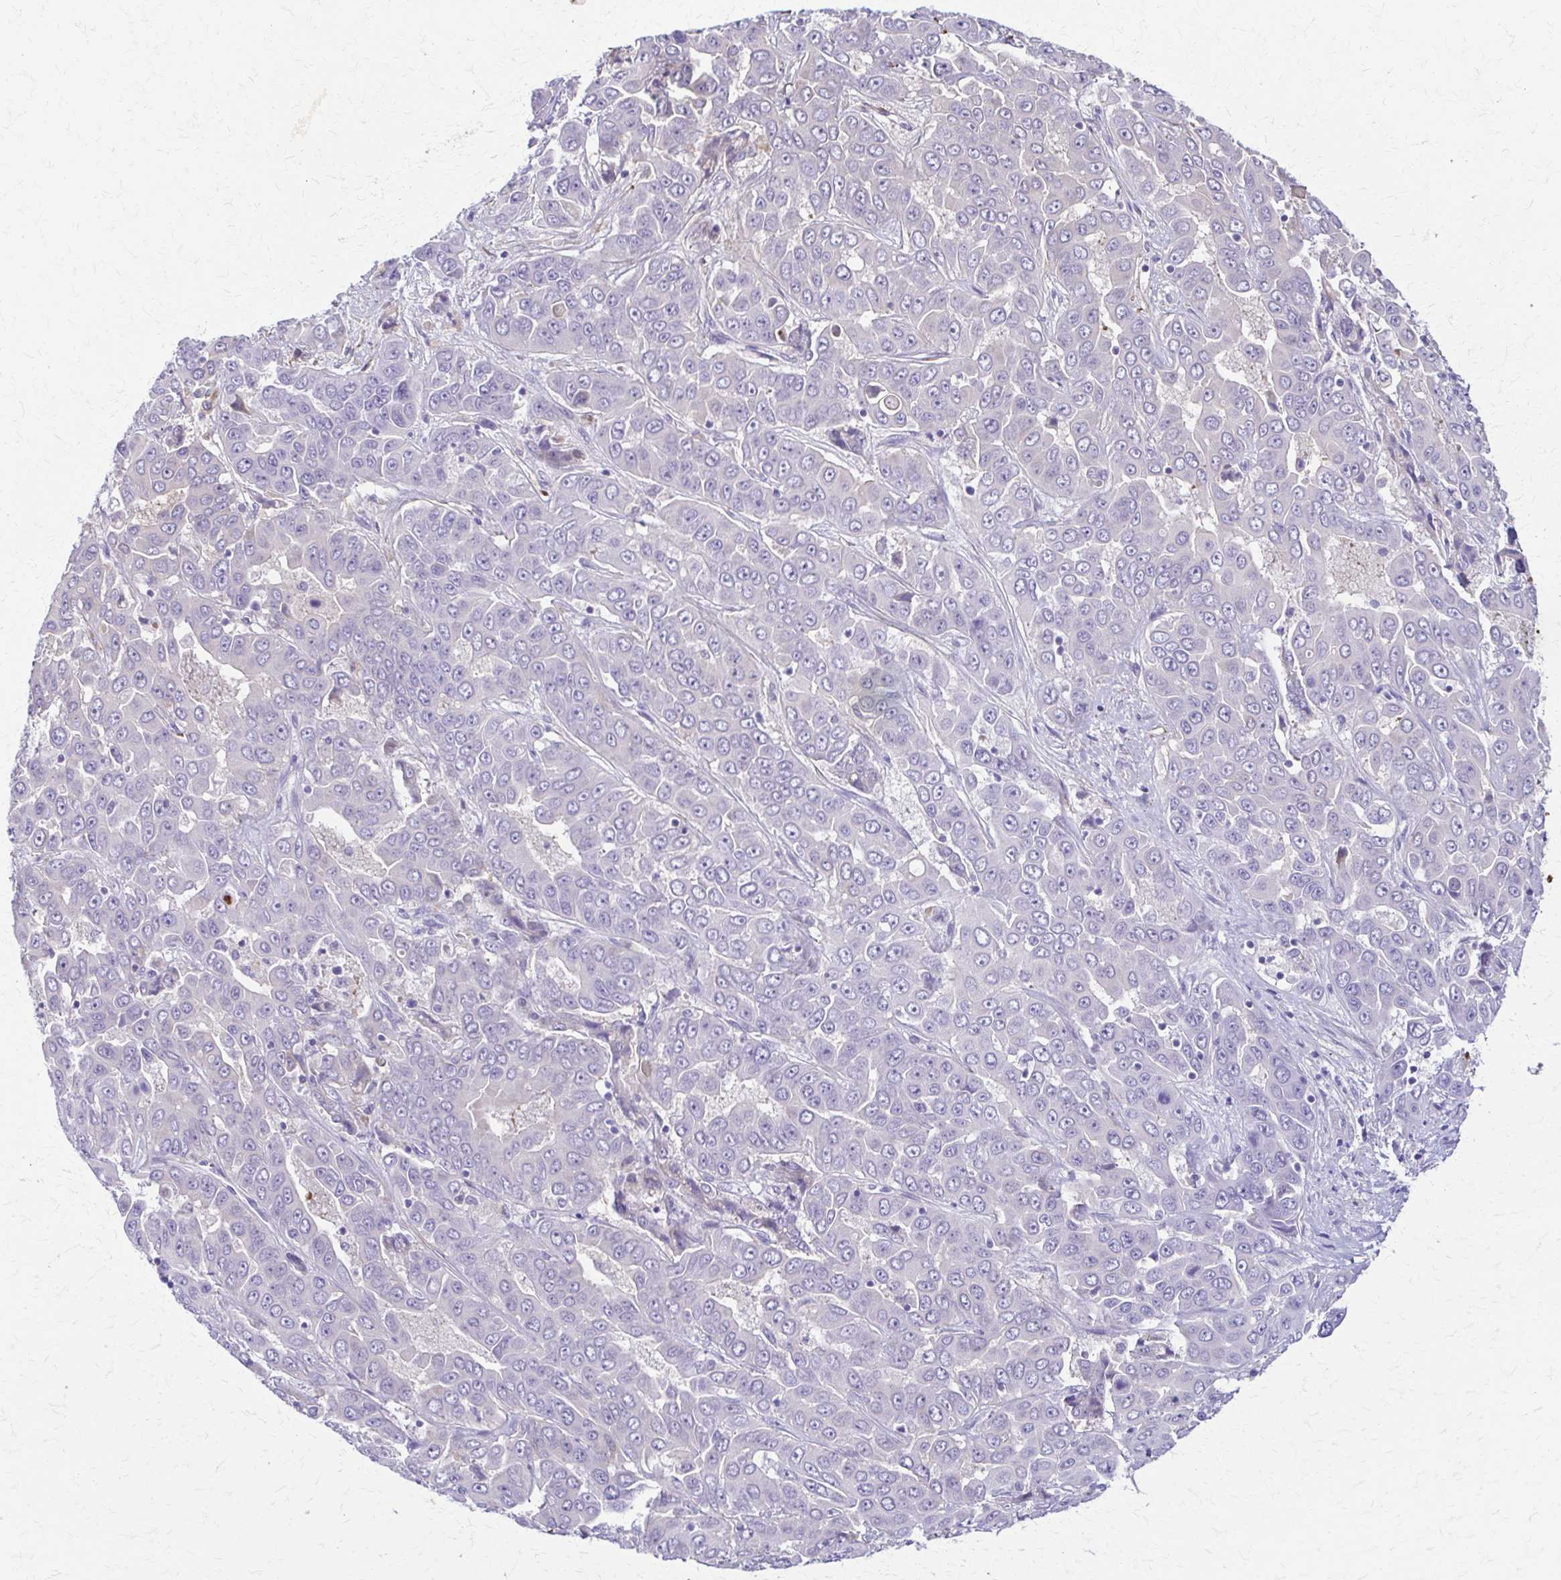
{"staining": {"intensity": "negative", "quantity": "none", "location": "none"}, "tissue": "liver cancer", "cell_type": "Tumor cells", "image_type": "cancer", "snomed": [{"axis": "morphology", "description": "Cholangiocarcinoma"}, {"axis": "topography", "description": "Liver"}], "caption": "Immunohistochemical staining of liver cholangiocarcinoma reveals no significant positivity in tumor cells.", "gene": "DSP", "patient": {"sex": "female", "age": 52}}